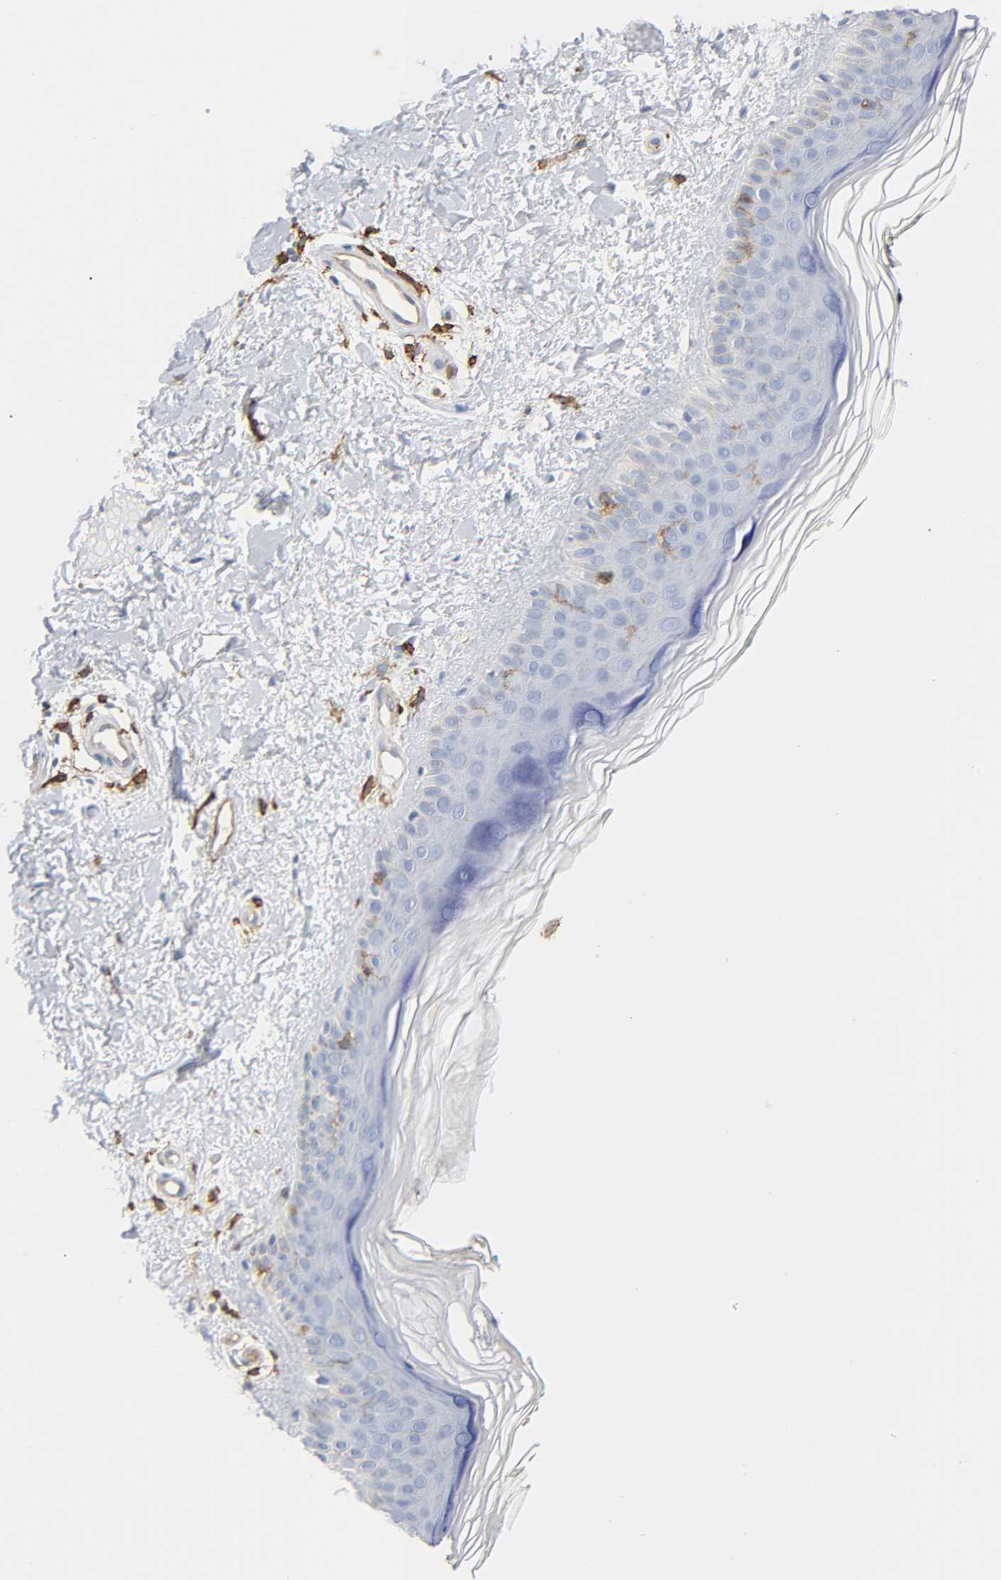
{"staining": {"intensity": "negative", "quantity": "none", "location": "none"}, "tissue": "skin", "cell_type": "Fibroblasts", "image_type": "normal", "snomed": [{"axis": "morphology", "description": "Normal tissue, NOS"}, {"axis": "topography", "description": "Skin"}], "caption": "High magnification brightfield microscopy of benign skin stained with DAB (3,3'-diaminobenzidine) (brown) and counterstained with hematoxylin (blue): fibroblasts show no significant expression. (Stains: DAB (3,3'-diaminobenzidine) immunohistochemistry with hematoxylin counter stain, Microscopy: brightfield microscopy at high magnification).", "gene": "LYN", "patient": {"sex": "female", "age": 19}}